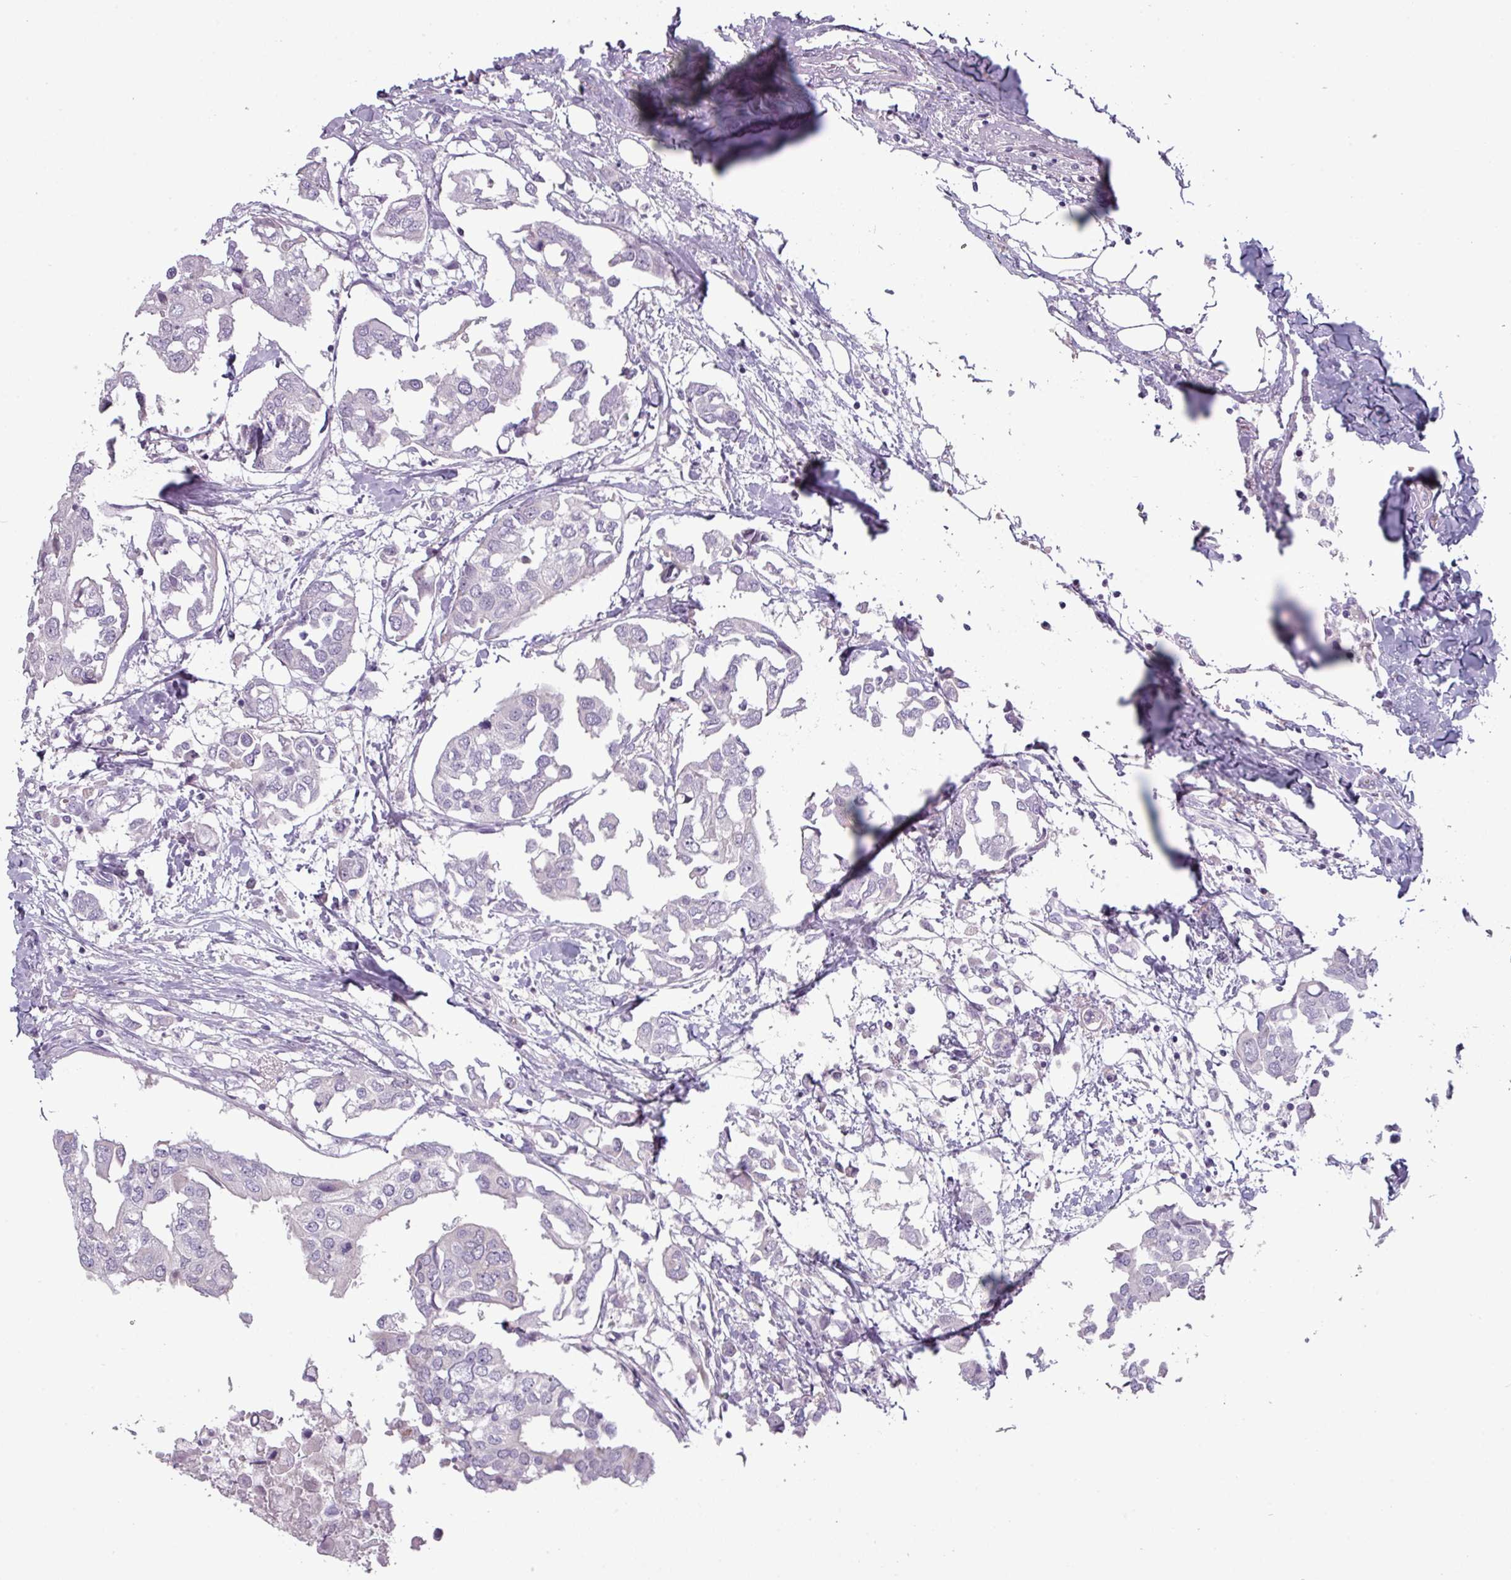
{"staining": {"intensity": "negative", "quantity": "none", "location": "none"}, "tissue": "breast cancer", "cell_type": "Tumor cells", "image_type": "cancer", "snomed": [{"axis": "morphology", "description": "Duct carcinoma"}, {"axis": "topography", "description": "Breast"}], "caption": "Tumor cells are negative for brown protein staining in breast infiltrating ductal carcinoma. (DAB IHC, high magnification).", "gene": "ZNF615", "patient": {"sex": "female", "age": 83}}